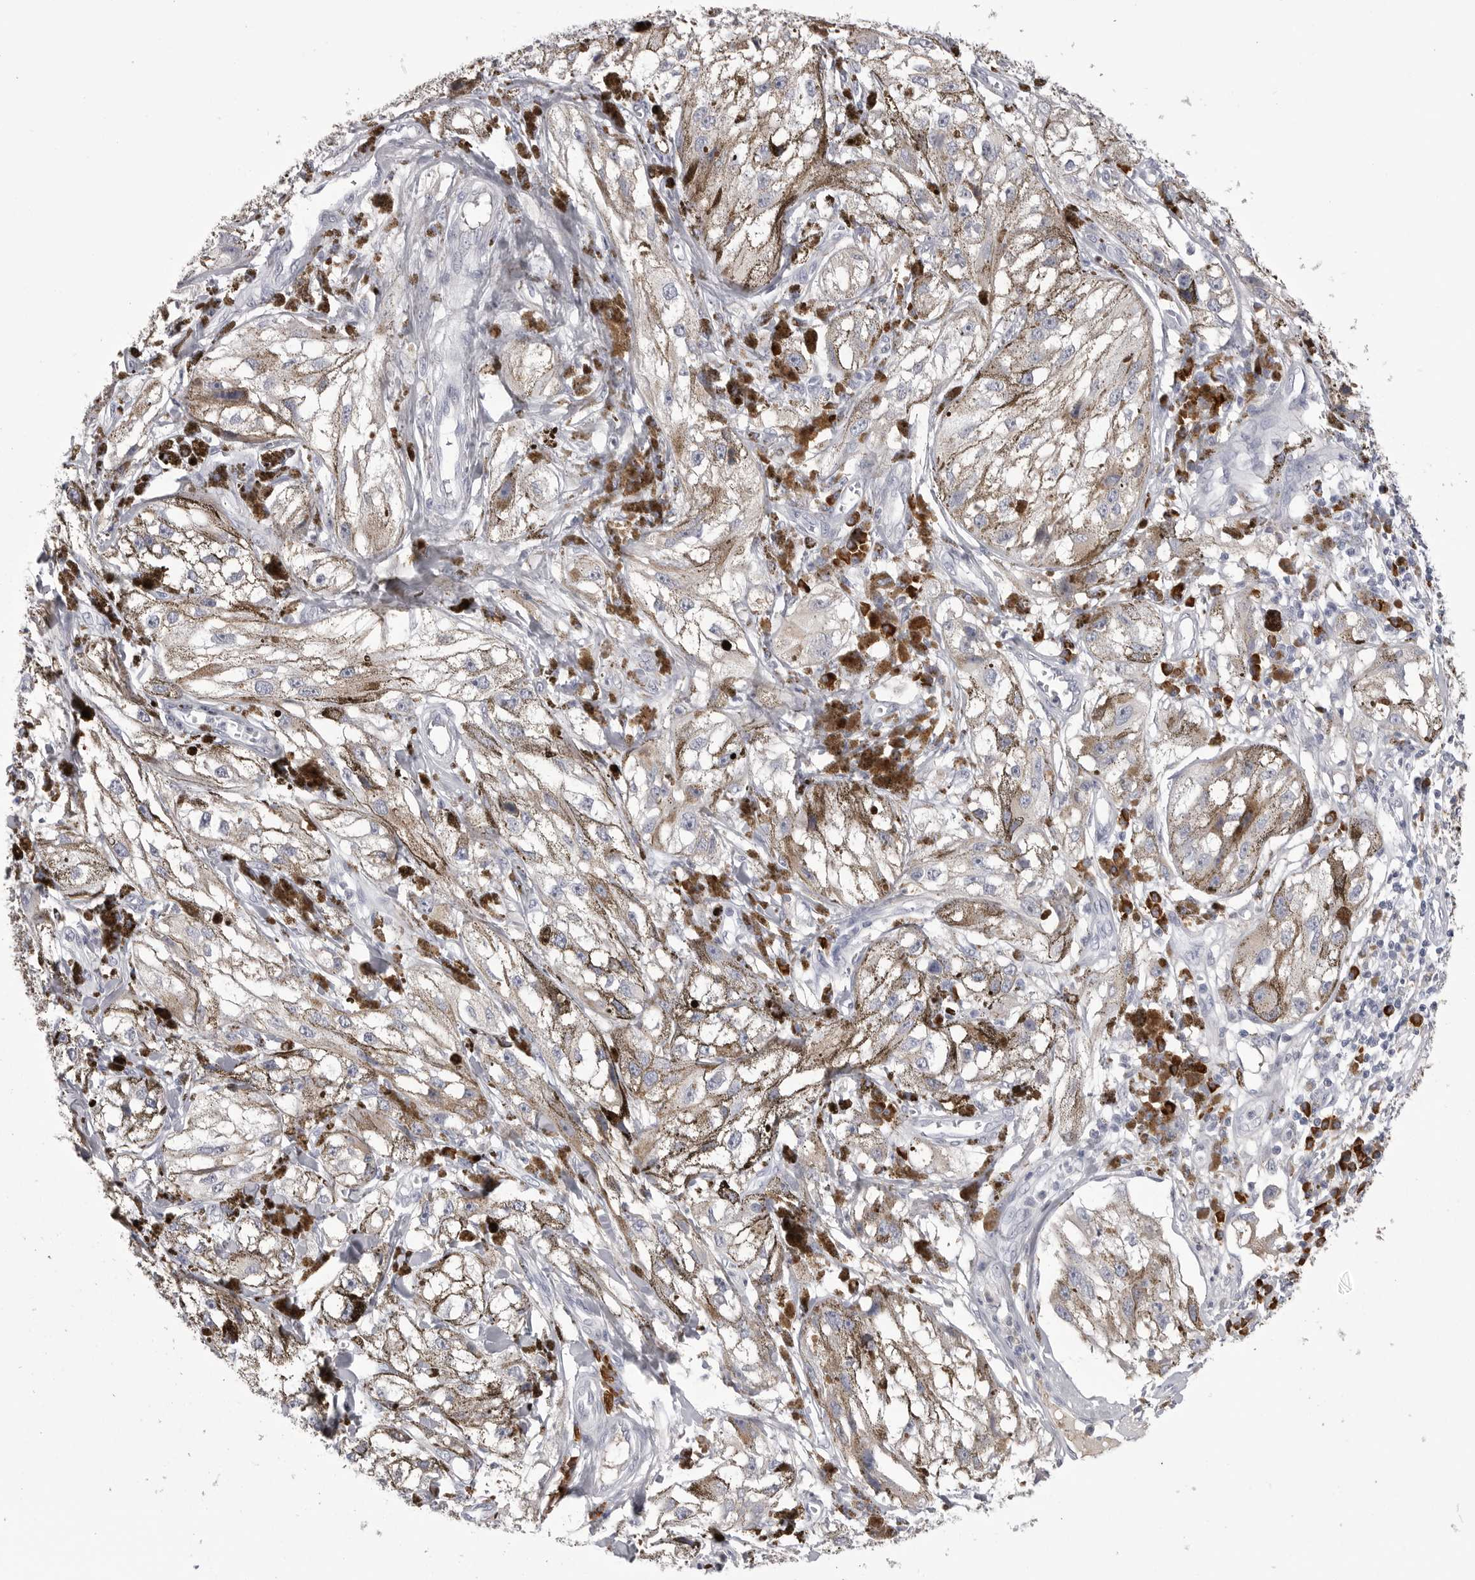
{"staining": {"intensity": "negative", "quantity": "none", "location": "none"}, "tissue": "melanoma", "cell_type": "Tumor cells", "image_type": "cancer", "snomed": [{"axis": "morphology", "description": "Malignant melanoma, NOS"}, {"axis": "topography", "description": "Skin"}], "caption": "Human malignant melanoma stained for a protein using immunohistochemistry (IHC) displays no positivity in tumor cells.", "gene": "FKBP2", "patient": {"sex": "male", "age": 88}}